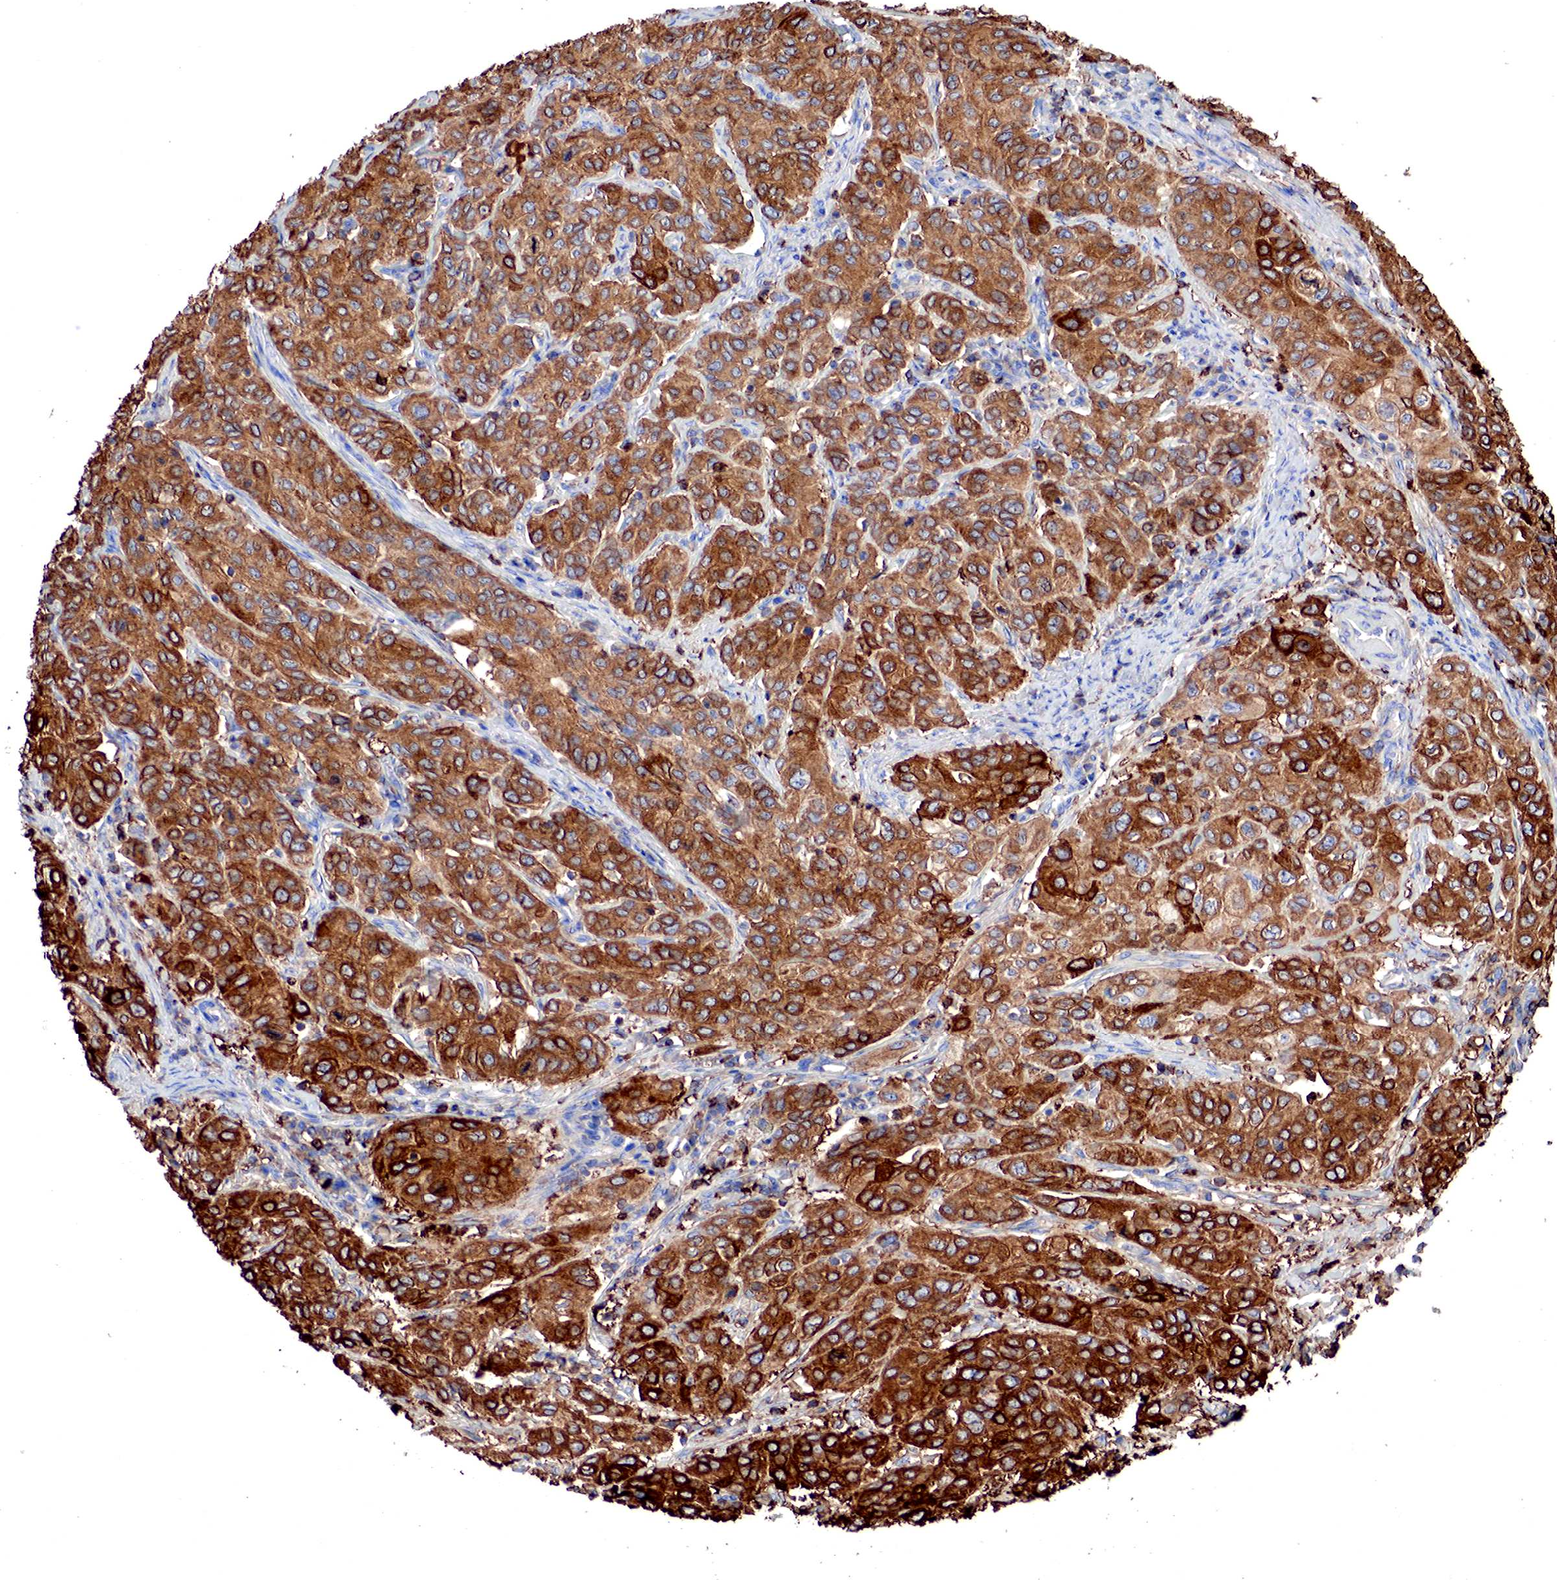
{"staining": {"intensity": "strong", "quantity": ">75%", "location": "cytoplasmic/membranous"}, "tissue": "cervical cancer", "cell_type": "Tumor cells", "image_type": "cancer", "snomed": [{"axis": "morphology", "description": "Squamous cell carcinoma, NOS"}, {"axis": "topography", "description": "Cervix"}], "caption": "The image reveals immunohistochemical staining of cervical squamous cell carcinoma. There is strong cytoplasmic/membranous staining is appreciated in about >75% of tumor cells. (IHC, brightfield microscopy, high magnification).", "gene": "G6PD", "patient": {"sex": "female", "age": 38}}